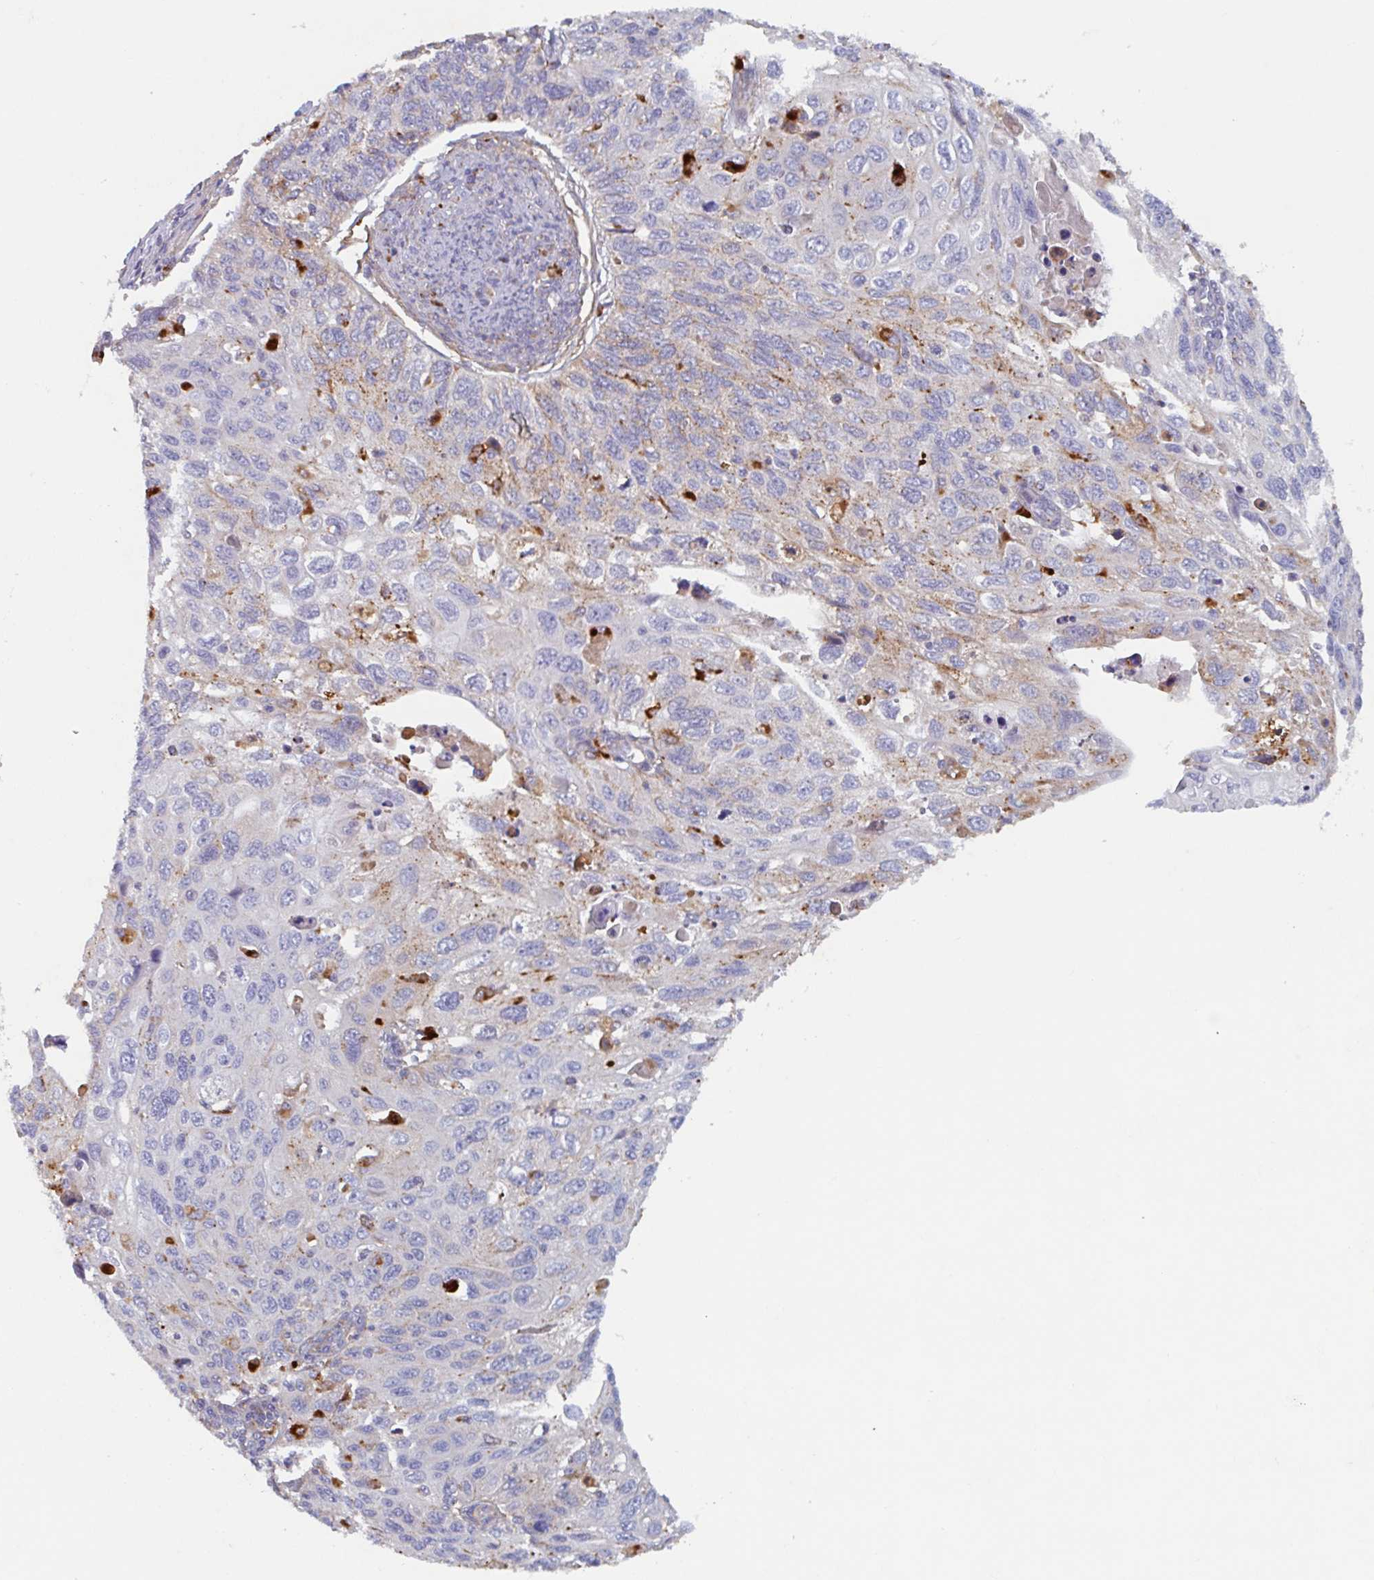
{"staining": {"intensity": "moderate", "quantity": "25%-75%", "location": "cytoplasmic/membranous"}, "tissue": "cervical cancer", "cell_type": "Tumor cells", "image_type": "cancer", "snomed": [{"axis": "morphology", "description": "Squamous cell carcinoma, NOS"}, {"axis": "topography", "description": "Cervix"}], "caption": "The immunohistochemical stain labels moderate cytoplasmic/membranous staining in tumor cells of cervical squamous cell carcinoma tissue. (Stains: DAB (3,3'-diaminobenzidine) in brown, nuclei in blue, Microscopy: brightfield microscopy at high magnification).", "gene": "MANBA", "patient": {"sex": "female", "age": 70}}